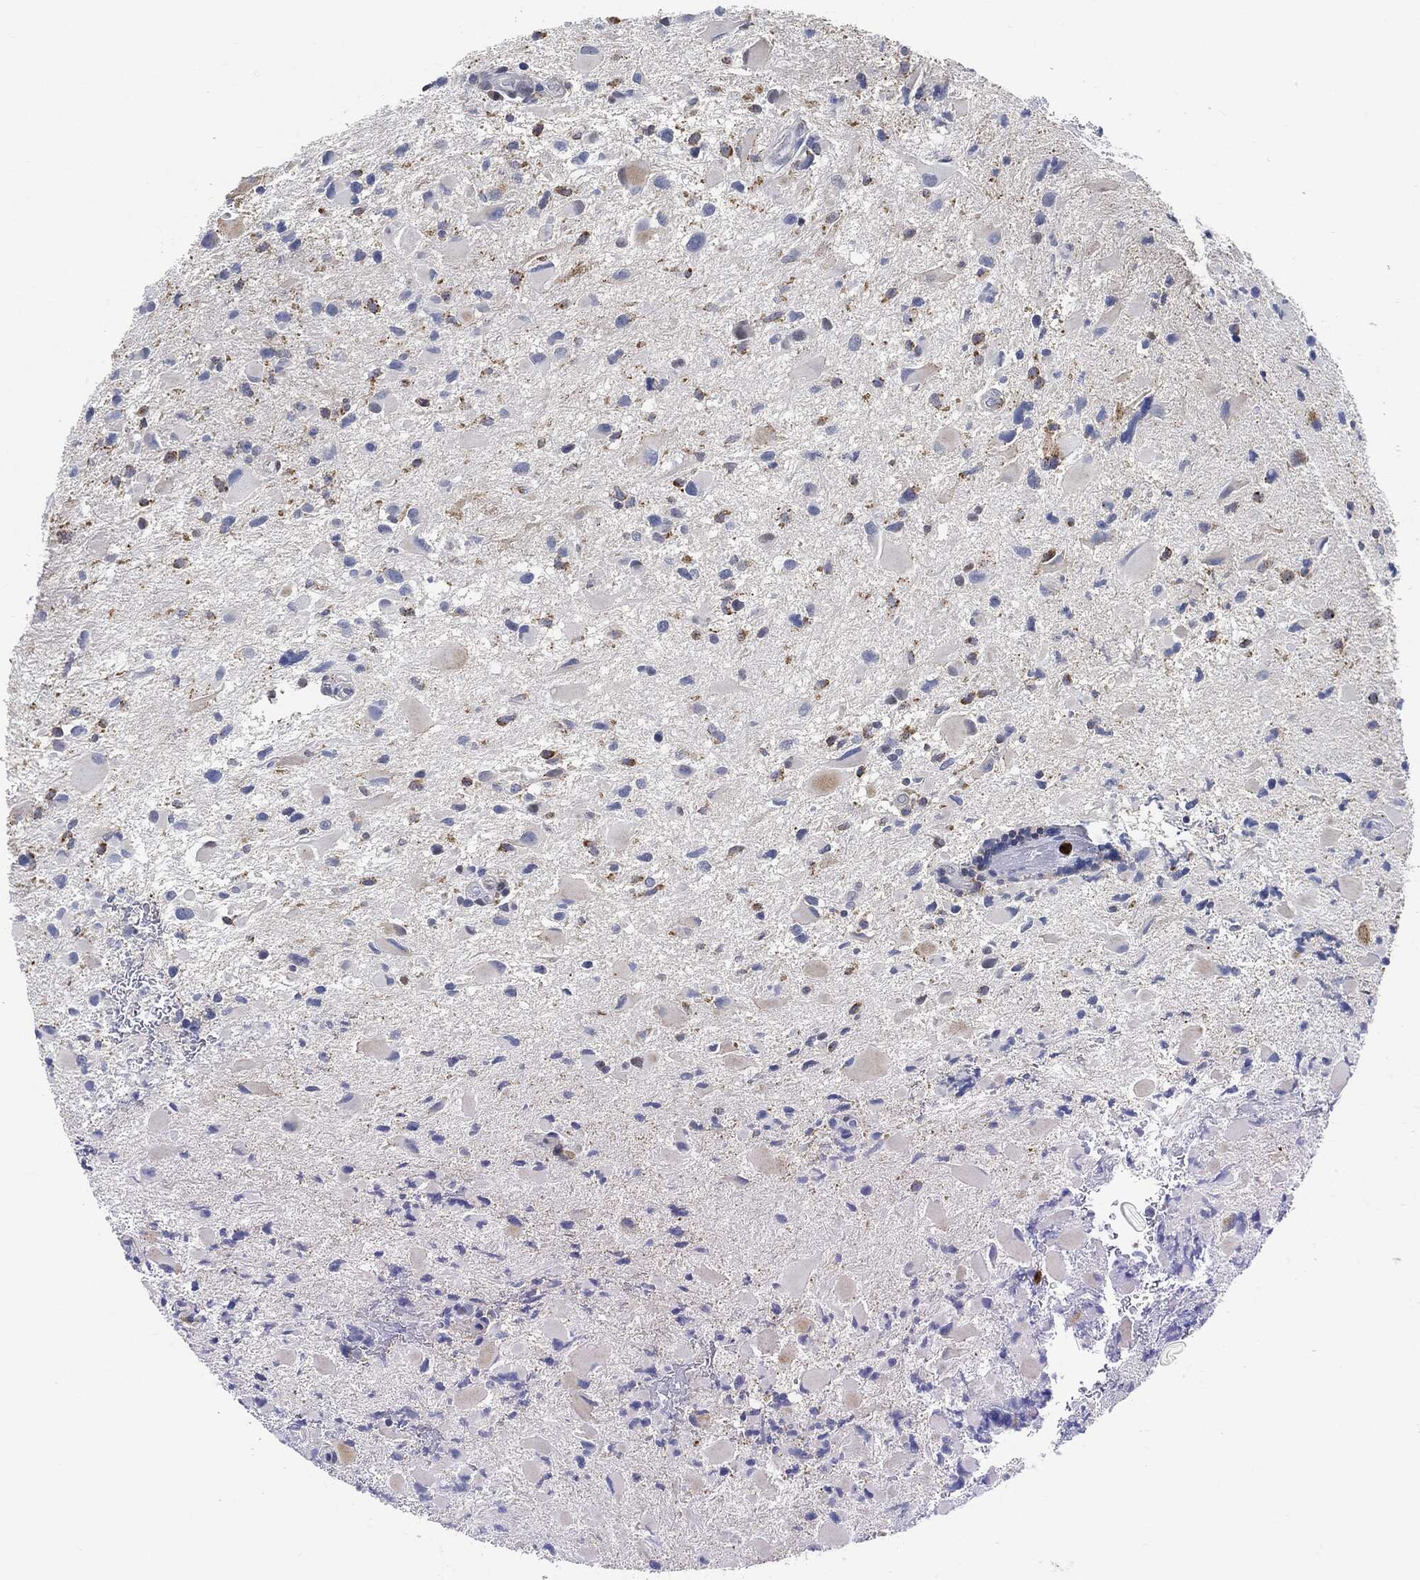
{"staining": {"intensity": "strong", "quantity": "<25%", "location": "cytoplasmic/membranous"}, "tissue": "glioma", "cell_type": "Tumor cells", "image_type": "cancer", "snomed": [{"axis": "morphology", "description": "Glioma, malignant, Low grade"}, {"axis": "topography", "description": "Brain"}], "caption": "Glioma stained with DAB (3,3'-diaminobenzidine) immunohistochemistry (IHC) reveals medium levels of strong cytoplasmic/membranous positivity in approximately <25% of tumor cells. (DAB IHC with brightfield microscopy, high magnification).", "gene": "VSIG4", "patient": {"sex": "female", "age": 32}}